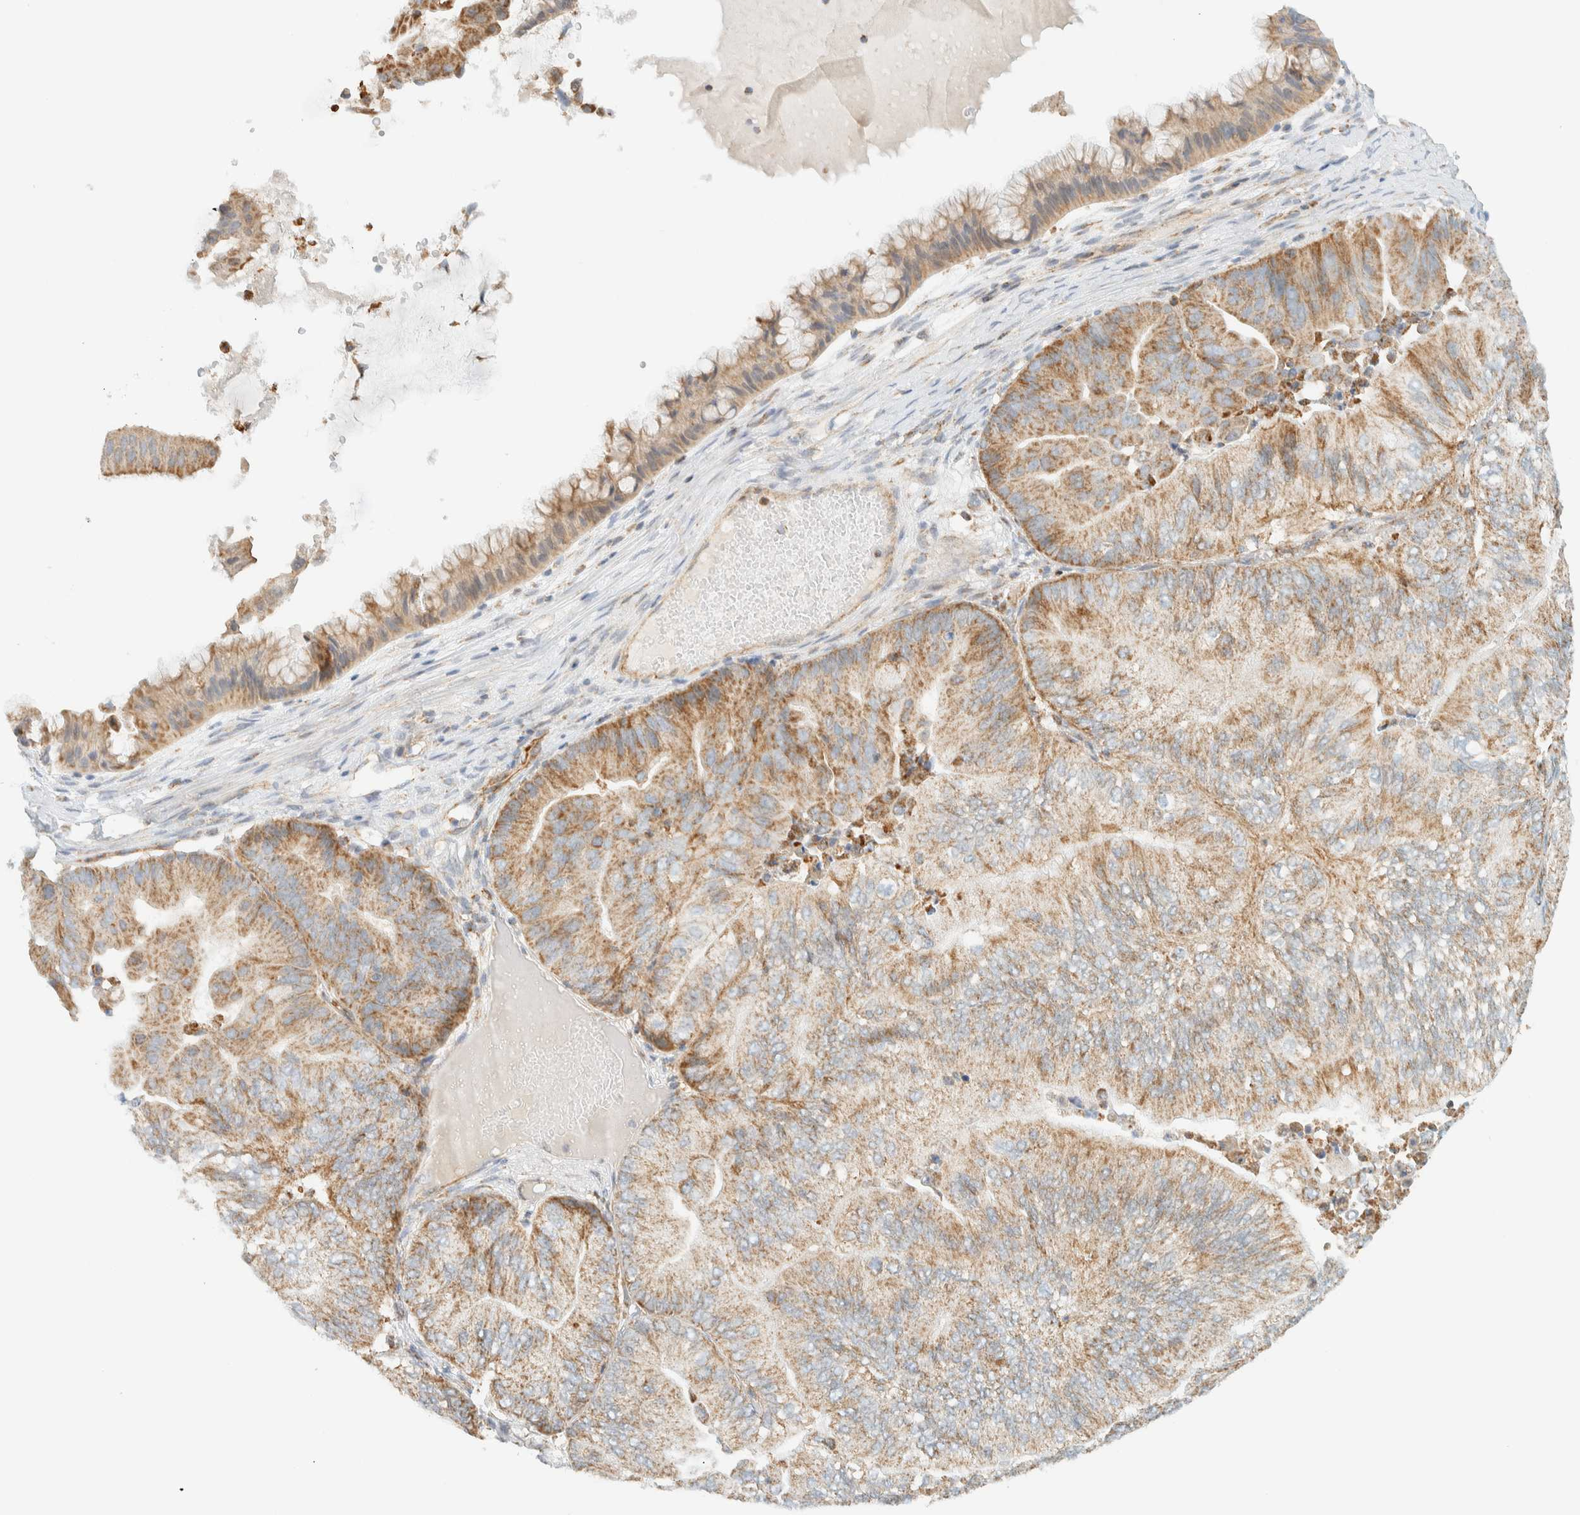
{"staining": {"intensity": "moderate", "quantity": ">75%", "location": "cytoplasmic/membranous"}, "tissue": "ovarian cancer", "cell_type": "Tumor cells", "image_type": "cancer", "snomed": [{"axis": "morphology", "description": "Cystadenocarcinoma, mucinous, NOS"}, {"axis": "topography", "description": "Ovary"}], "caption": "DAB immunohistochemical staining of human ovarian mucinous cystadenocarcinoma shows moderate cytoplasmic/membranous protein positivity in approximately >75% of tumor cells. (Brightfield microscopy of DAB IHC at high magnification).", "gene": "KIFAP3", "patient": {"sex": "female", "age": 61}}